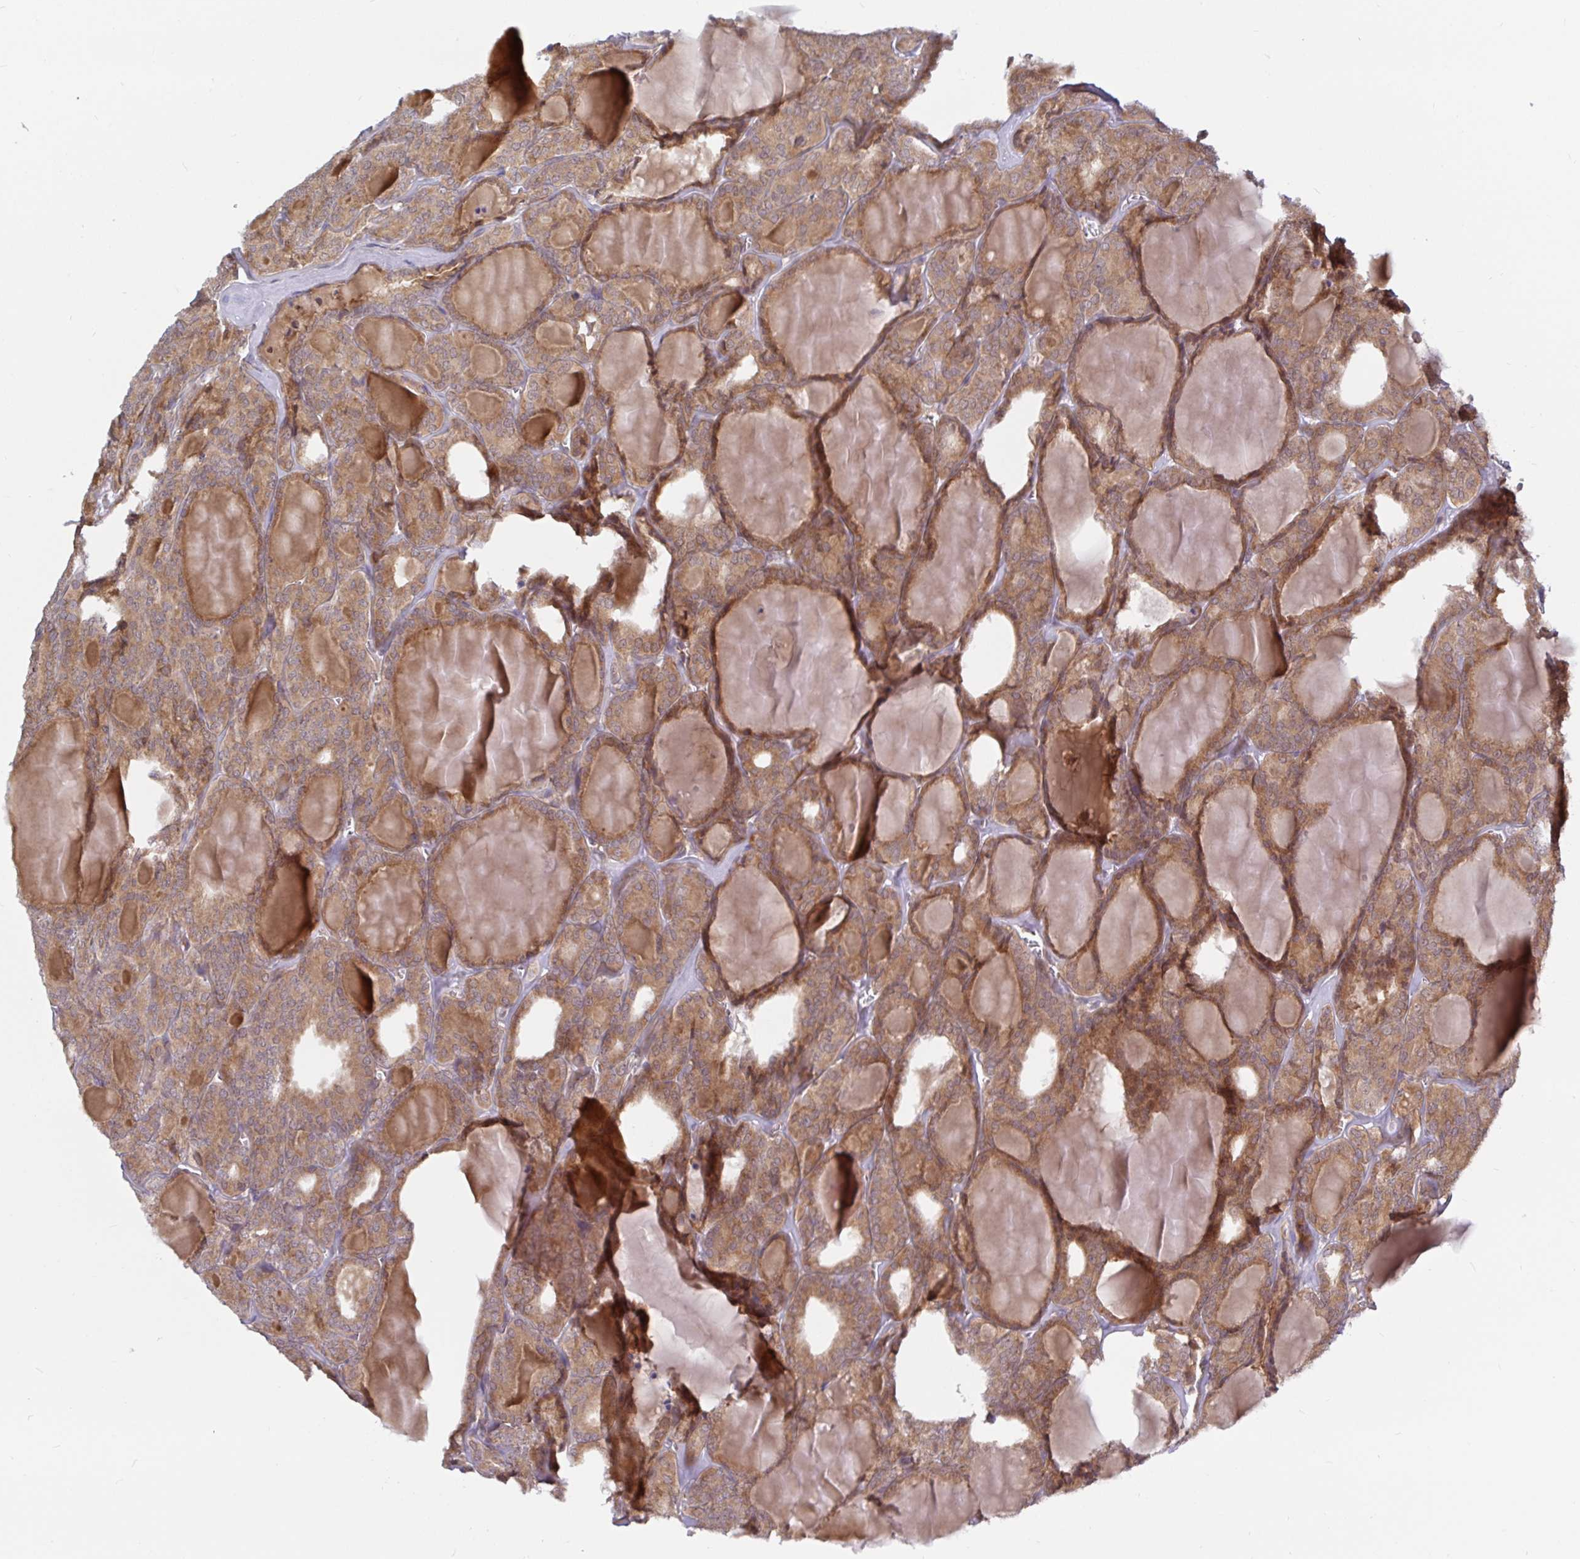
{"staining": {"intensity": "moderate", "quantity": ">75%", "location": "cytoplasmic/membranous"}, "tissue": "thyroid cancer", "cell_type": "Tumor cells", "image_type": "cancer", "snomed": [{"axis": "morphology", "description": "Follicular adenoma carcinoma, NOS"}, {"axis": "topography", "description": "Thyroid gland"}], "caption": "Immunohistochemistry of human thyroid follicular adenoma carcinoma demonstrates medium levels of moderate cytoplasmic/membranous expression in approximately >75% of tumor cells. Nuclei are stained in blue.", "gene": "LARP1", "patient": {"sex": "male", "age": 74}}